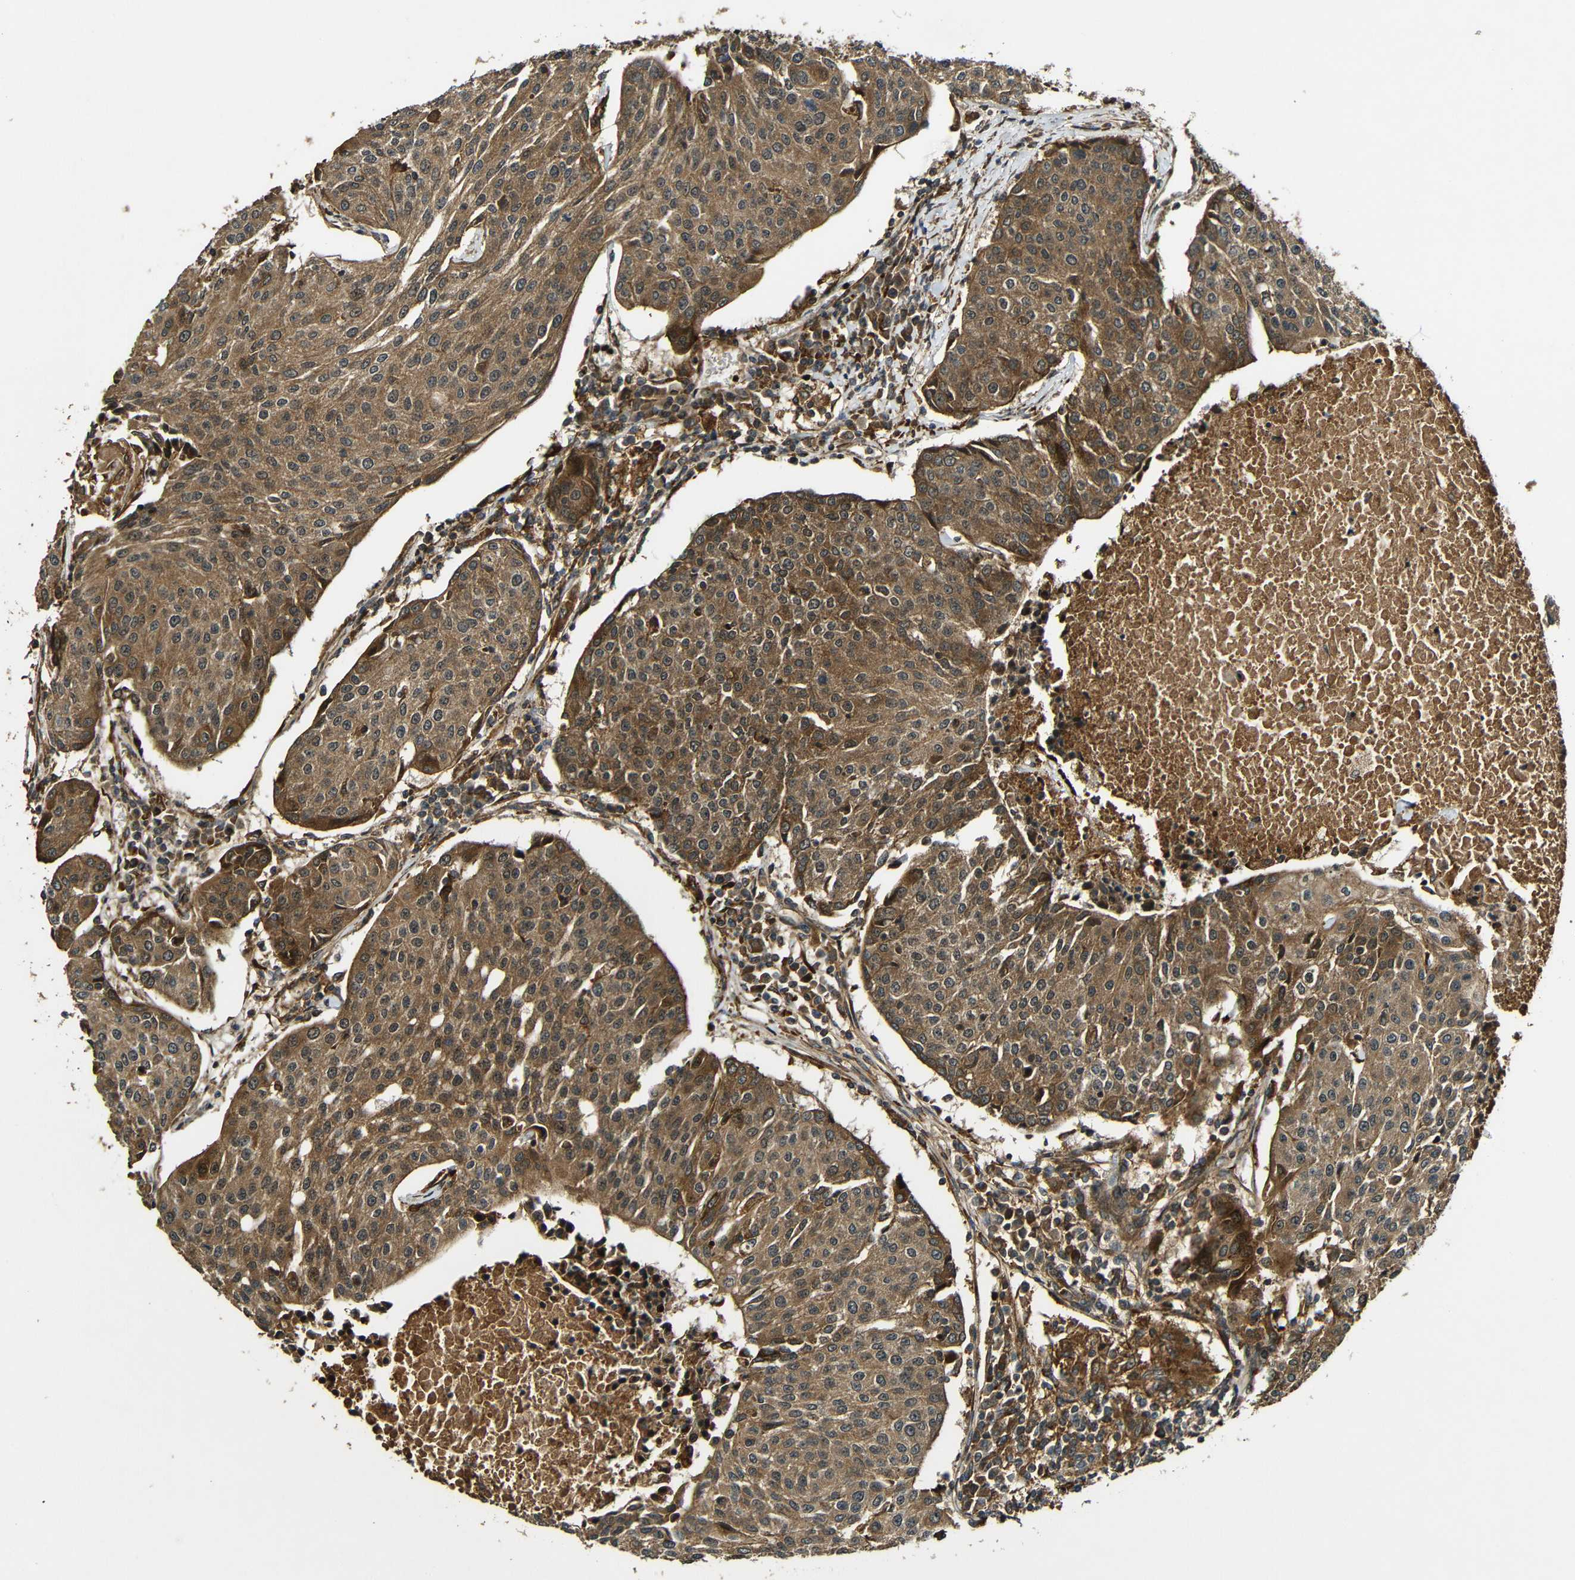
{"staining": {"intensity": "moderate", "quantity": ">75%", "location": "cytoplasmic/membranous"}, "tissue": "urothelial cancer", "cell_type": "Tumor cells", "image_type": "cancer", "snomed": [{"axis": "morphology", "description": "Urothelial carcinoma, High grade"}, {"axis": "topography", "description": "Urinary bladder"}], "caption": "Immunohistochemical staining of human urothelial cancer displays medium levels of moderate cytoplasmic/membranous protein staining in about >75% of tumor cells.", "gene": "CASP8", "patient": {"sex": "female", "age": 85}}